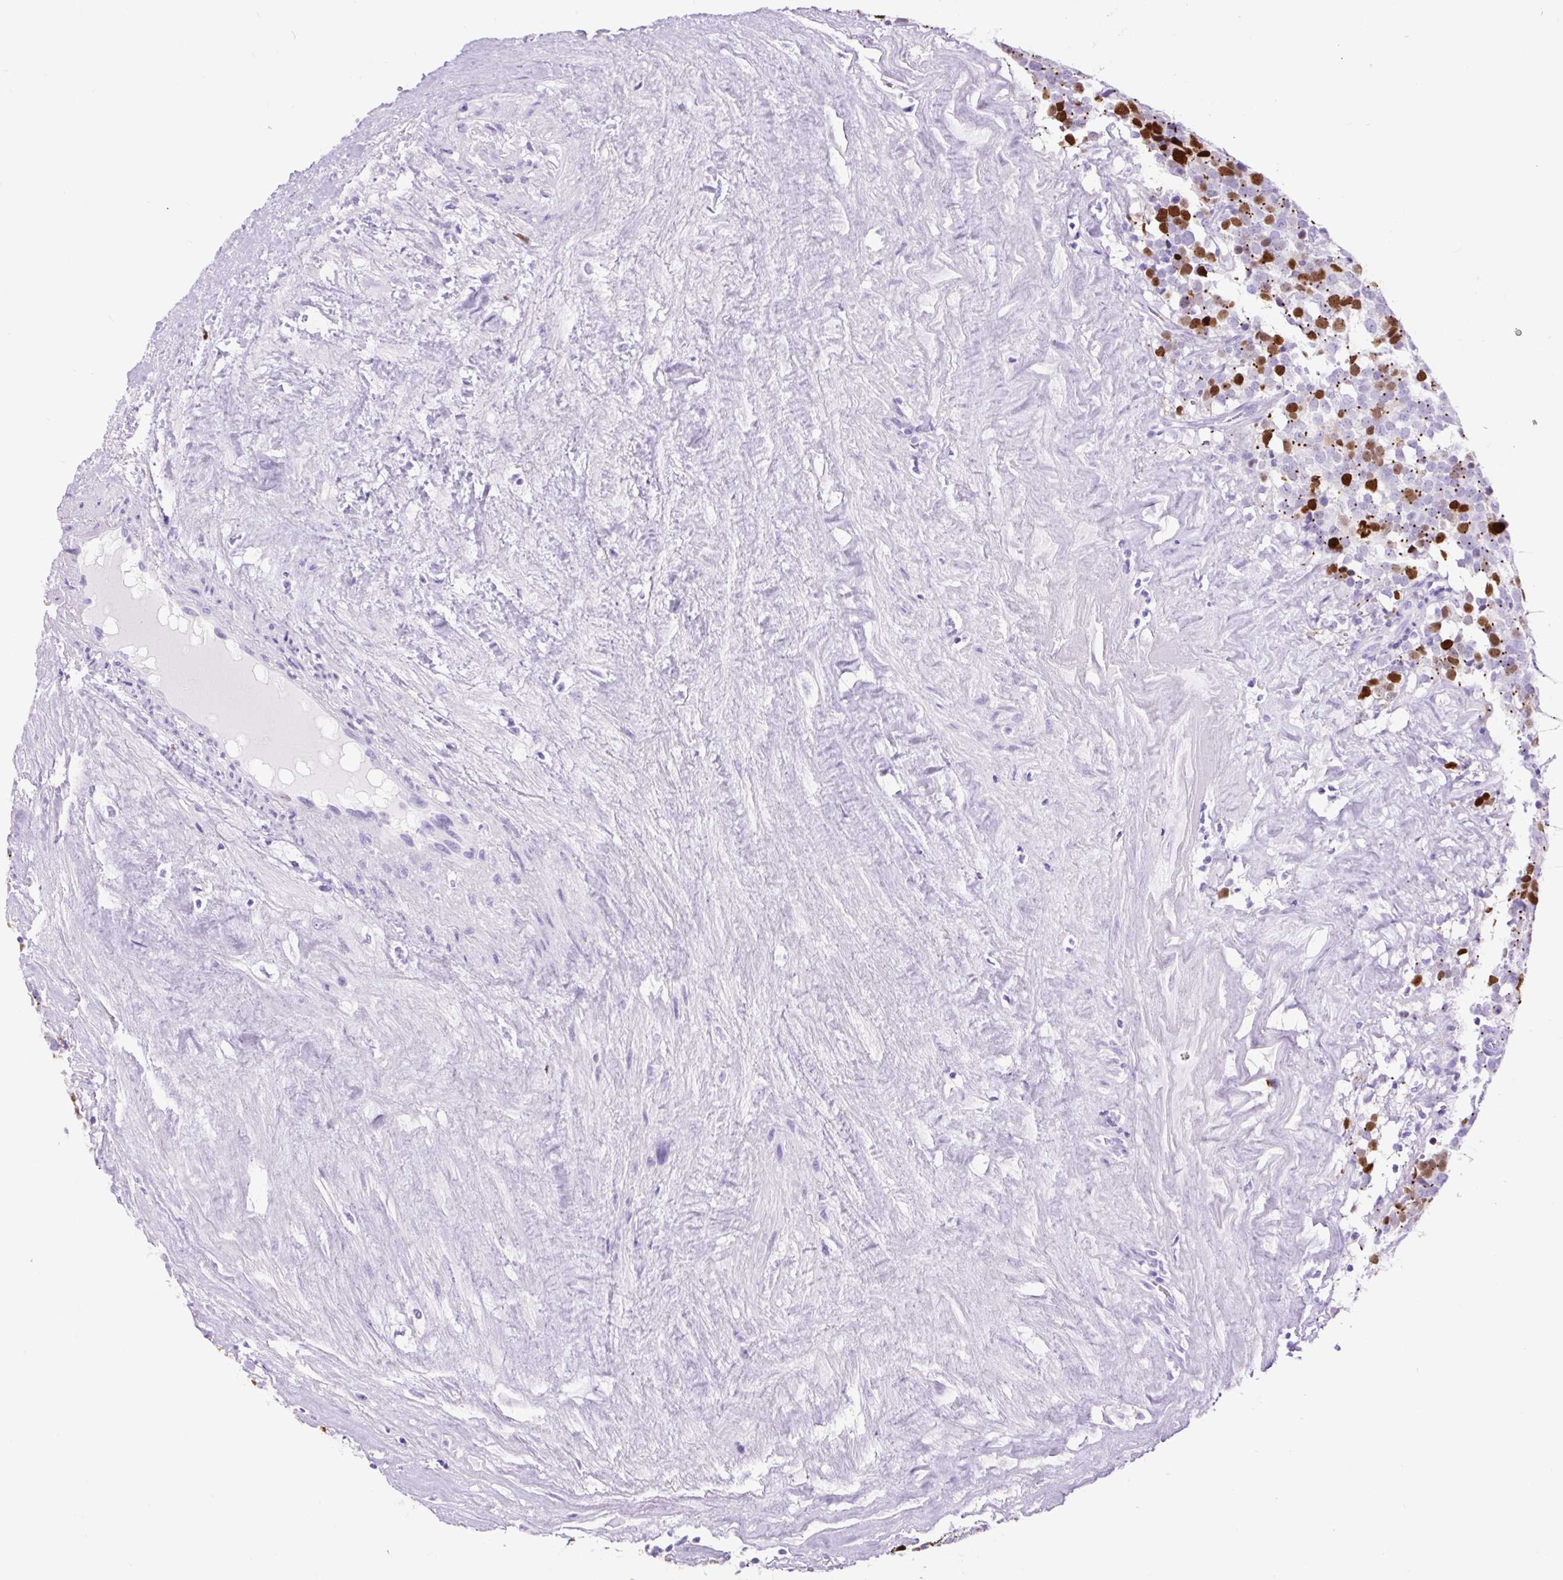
{"staining": {"intensity": "strong", "quantity": "25%-75%", "location": "nuclear"}, "tissue": "testis cancer", "cell_type": "Tumor cells", "image_type": "cancer", "snomed": [{"axis": "morphology", "description": "Seminoma, NOS"}, {"axis": "topography", "description": "Testis"}], "caption": "Protein analysis of testis cancer (seminoma) tissue reveals strong nuclear staining in approximately 25%-75% of tumor cells.", "gene": "RACGAP1", "patient": {"sex": "male", "age": 71}}